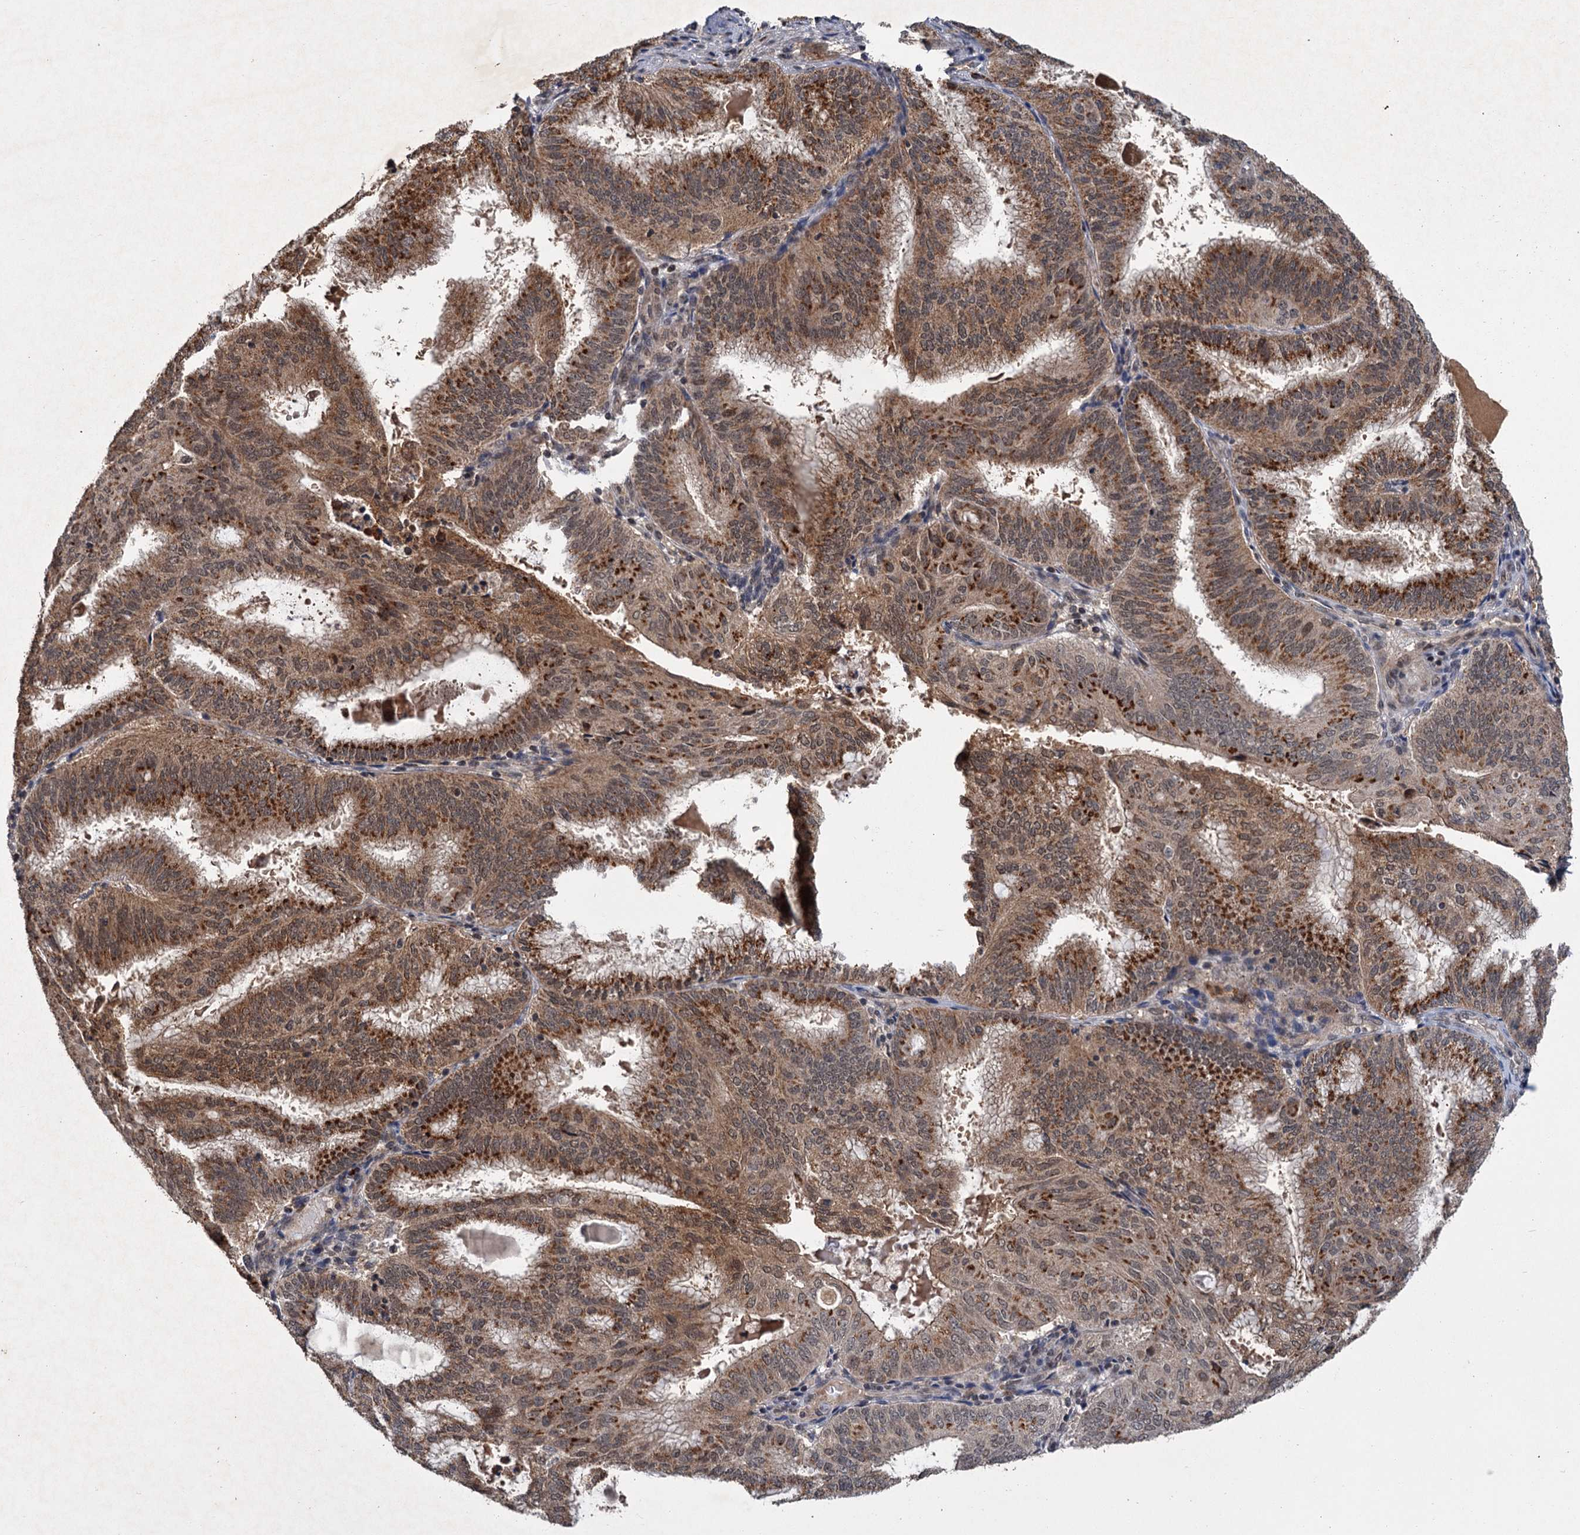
{"staining": {"intensity": "strong", "quantity": ">75%", "location": "cytoplasmic/membranous,nuclear"}, "tissue": "endometrial cancer", "cell_type": "Tumor cells", "image_type": "cancer", "snomed": [{"axis": "morphology", "description": "Adenocarcinoma, NOS"}, {"axis": "topography", "description": "Endometrium"}], "caption": "Immunohistochemistry (IHC) of endometrial adenocarcinoma demonstrates high levels of strong cytoplasmic/membranous and nuclear expression in approximately >75% of tumor cells.", "gene": "KANSL2", "patient": {"sex": "female", "age": 49}}